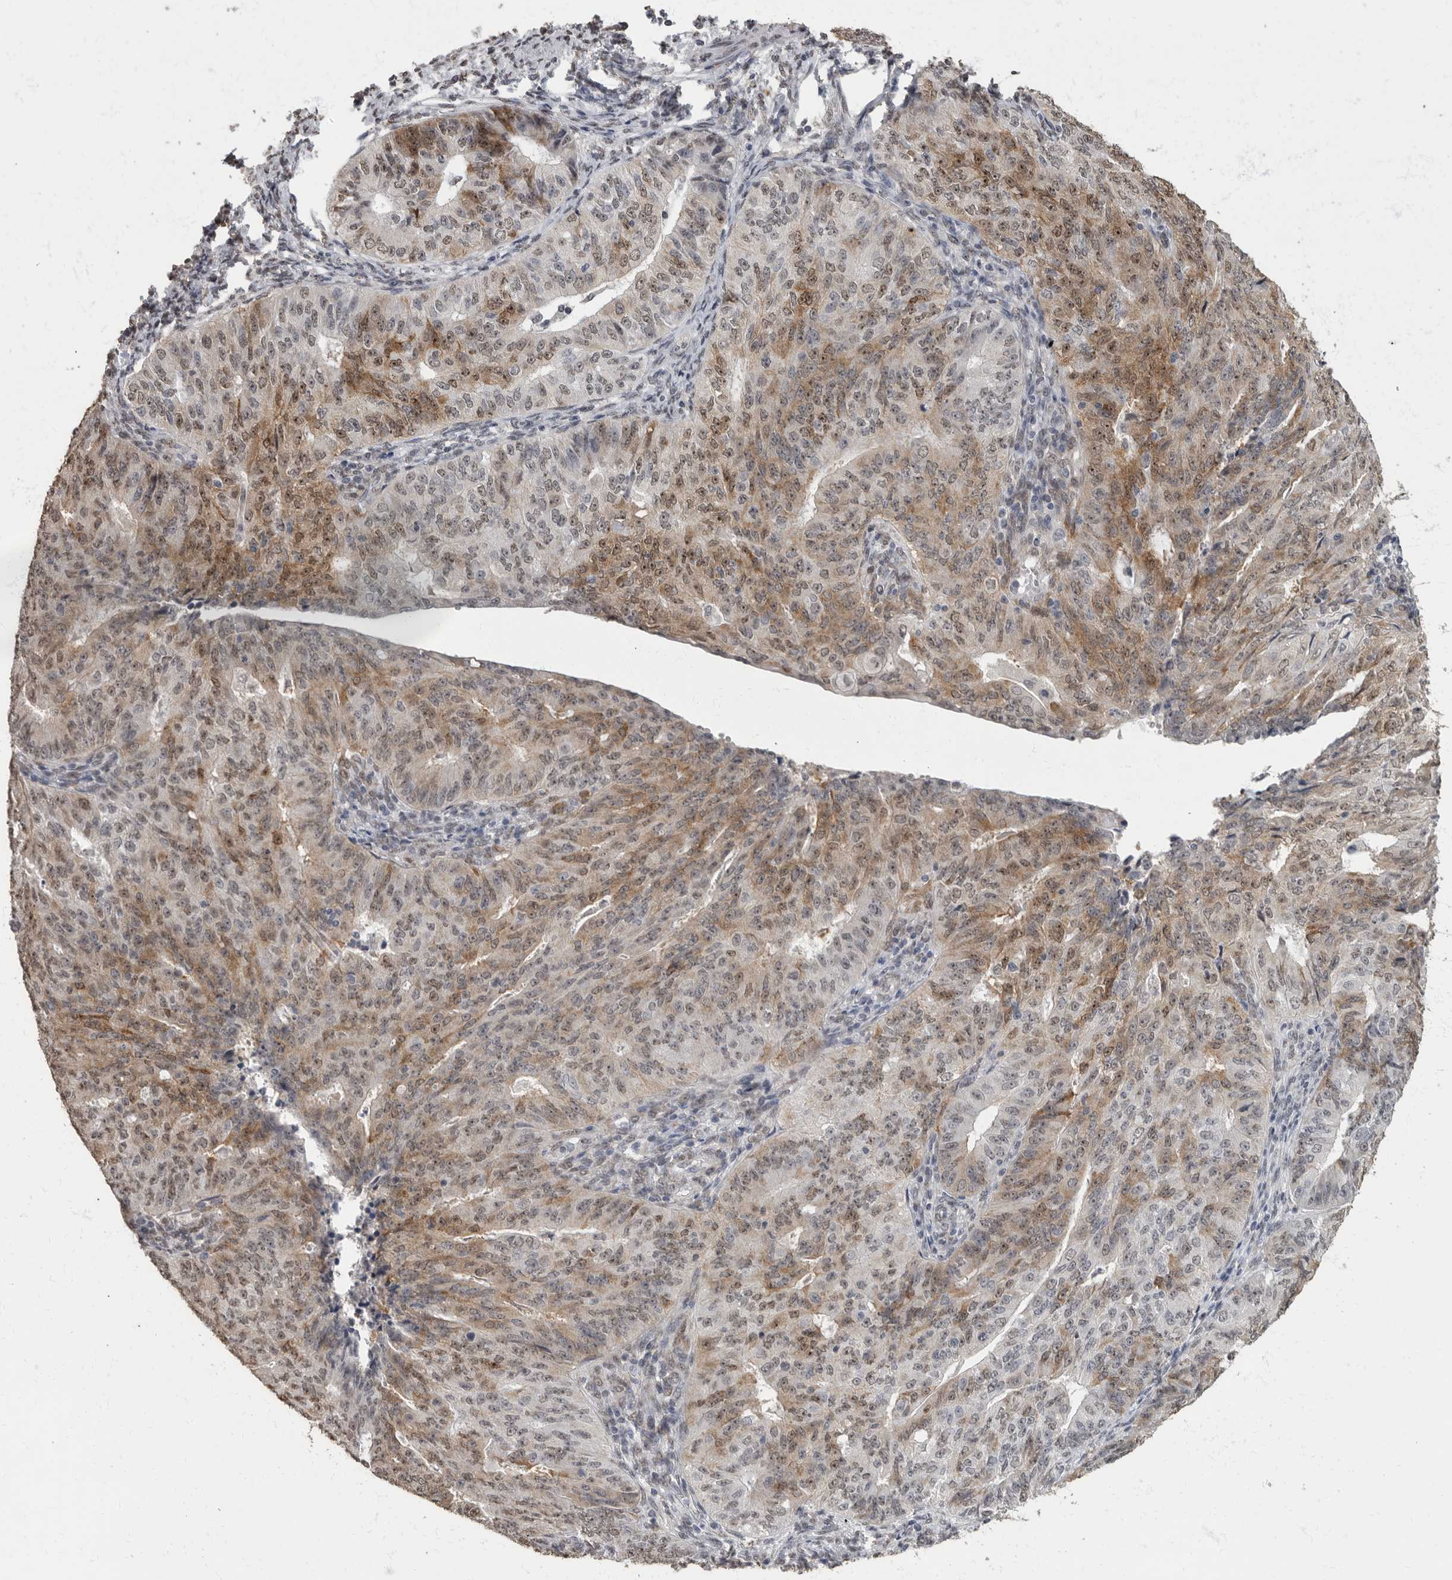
{"staining": {"intensity": "moderate", "quantity": "25%-75%", "location": "cytoplasmic/membranous,nuclear"}, "tissue": "endometrial cancer", "cell_type": "Tumor cells", "image_type": "cancer", "snomed": [{"axis": "morphology", "description": "Adenocarcinoma, NOS"}, {"axis": "topography", "description": "Endometrium"}], "caption": "Approximately 25%-75% of tumor cells in human endometrial cancer (adenocarcinoma) demonstrate moderate cytoplasmic/membranous and nuclear protein staining as visualized by brown immunohistochemical staining.", "gene": "NBL1", "patient": {"sex": "female", "age": 32}}